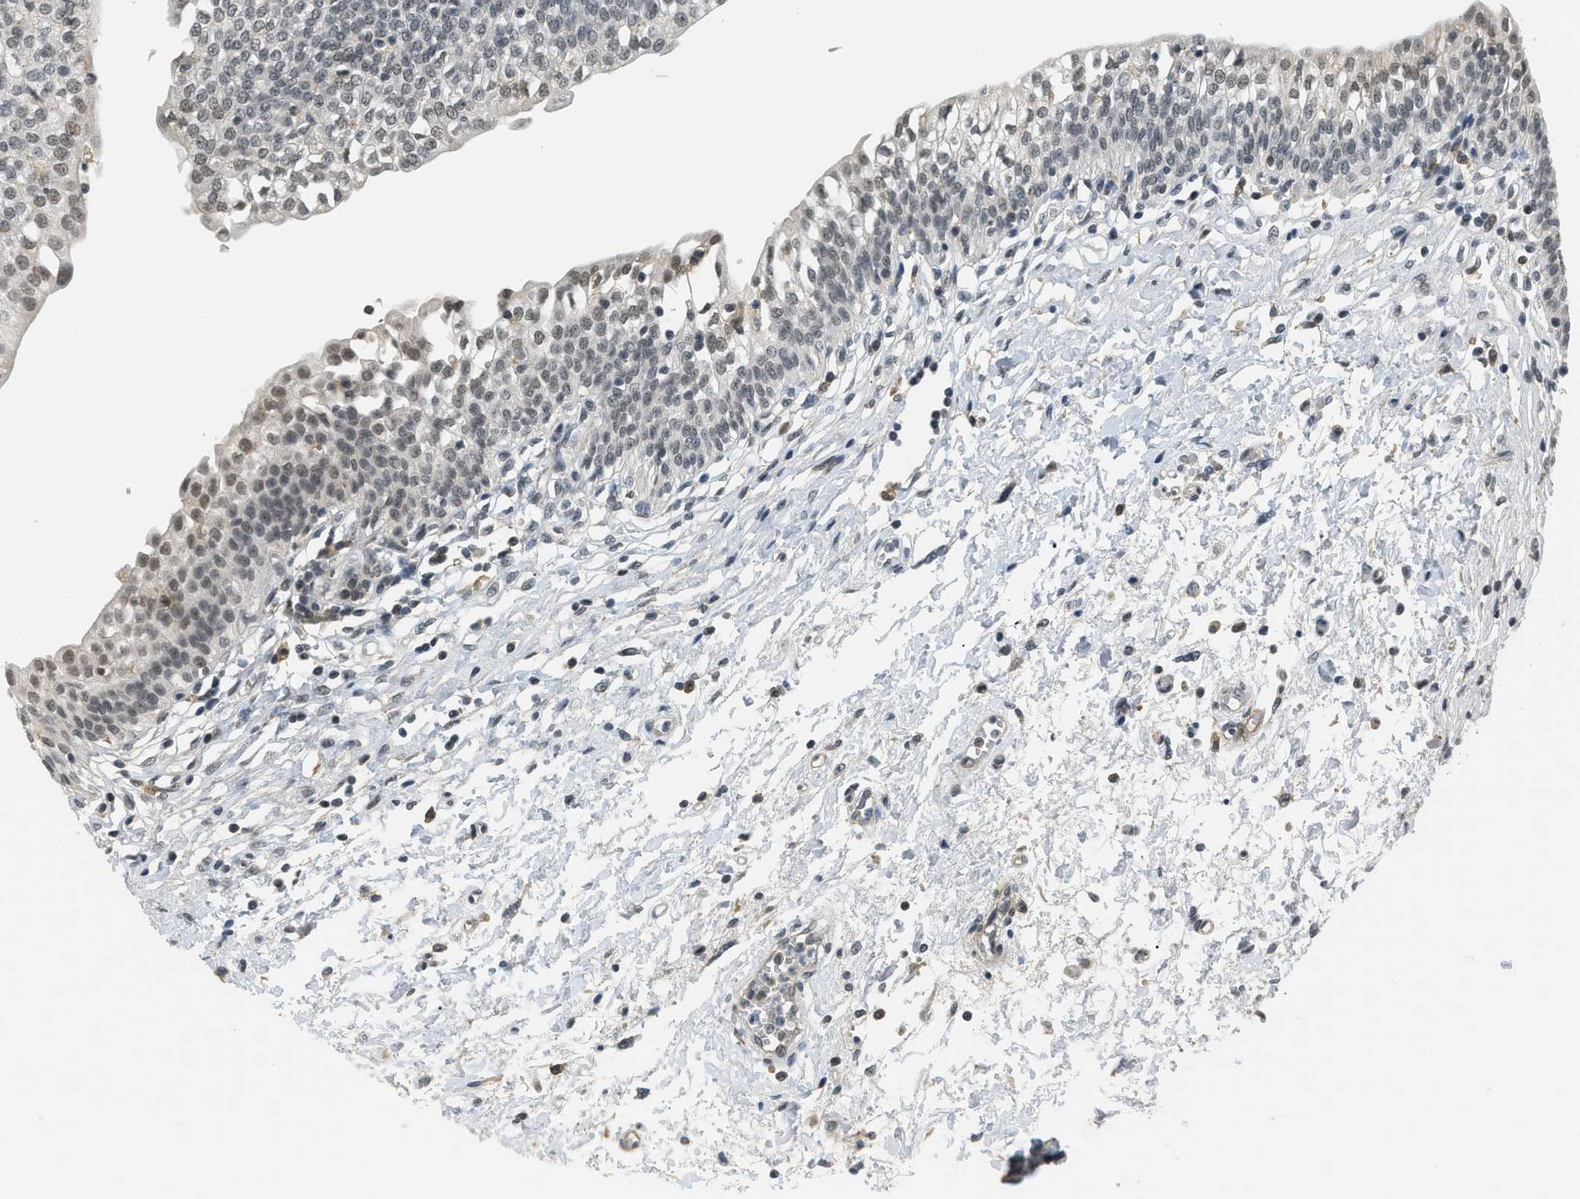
{"staining": {"intensity": "strong", "quantity": "<25%", "location": "nuclear"}, "tissue": "urinary bladder", "cell_type": "Urothelial cells", "image_type": "normal", "snomed": [{"axis": "morphology", "description": "Normal tissue, NOS"}, {"axis": "topography", "description": "Urinary bladder"}], "caption": "This is an image of IHC staining of benign urinary bladder, which shows strong staining in the nuclear of urothelial cells.", "gene": "MZF1", "patient": {"sex": "male", "age": 55}}